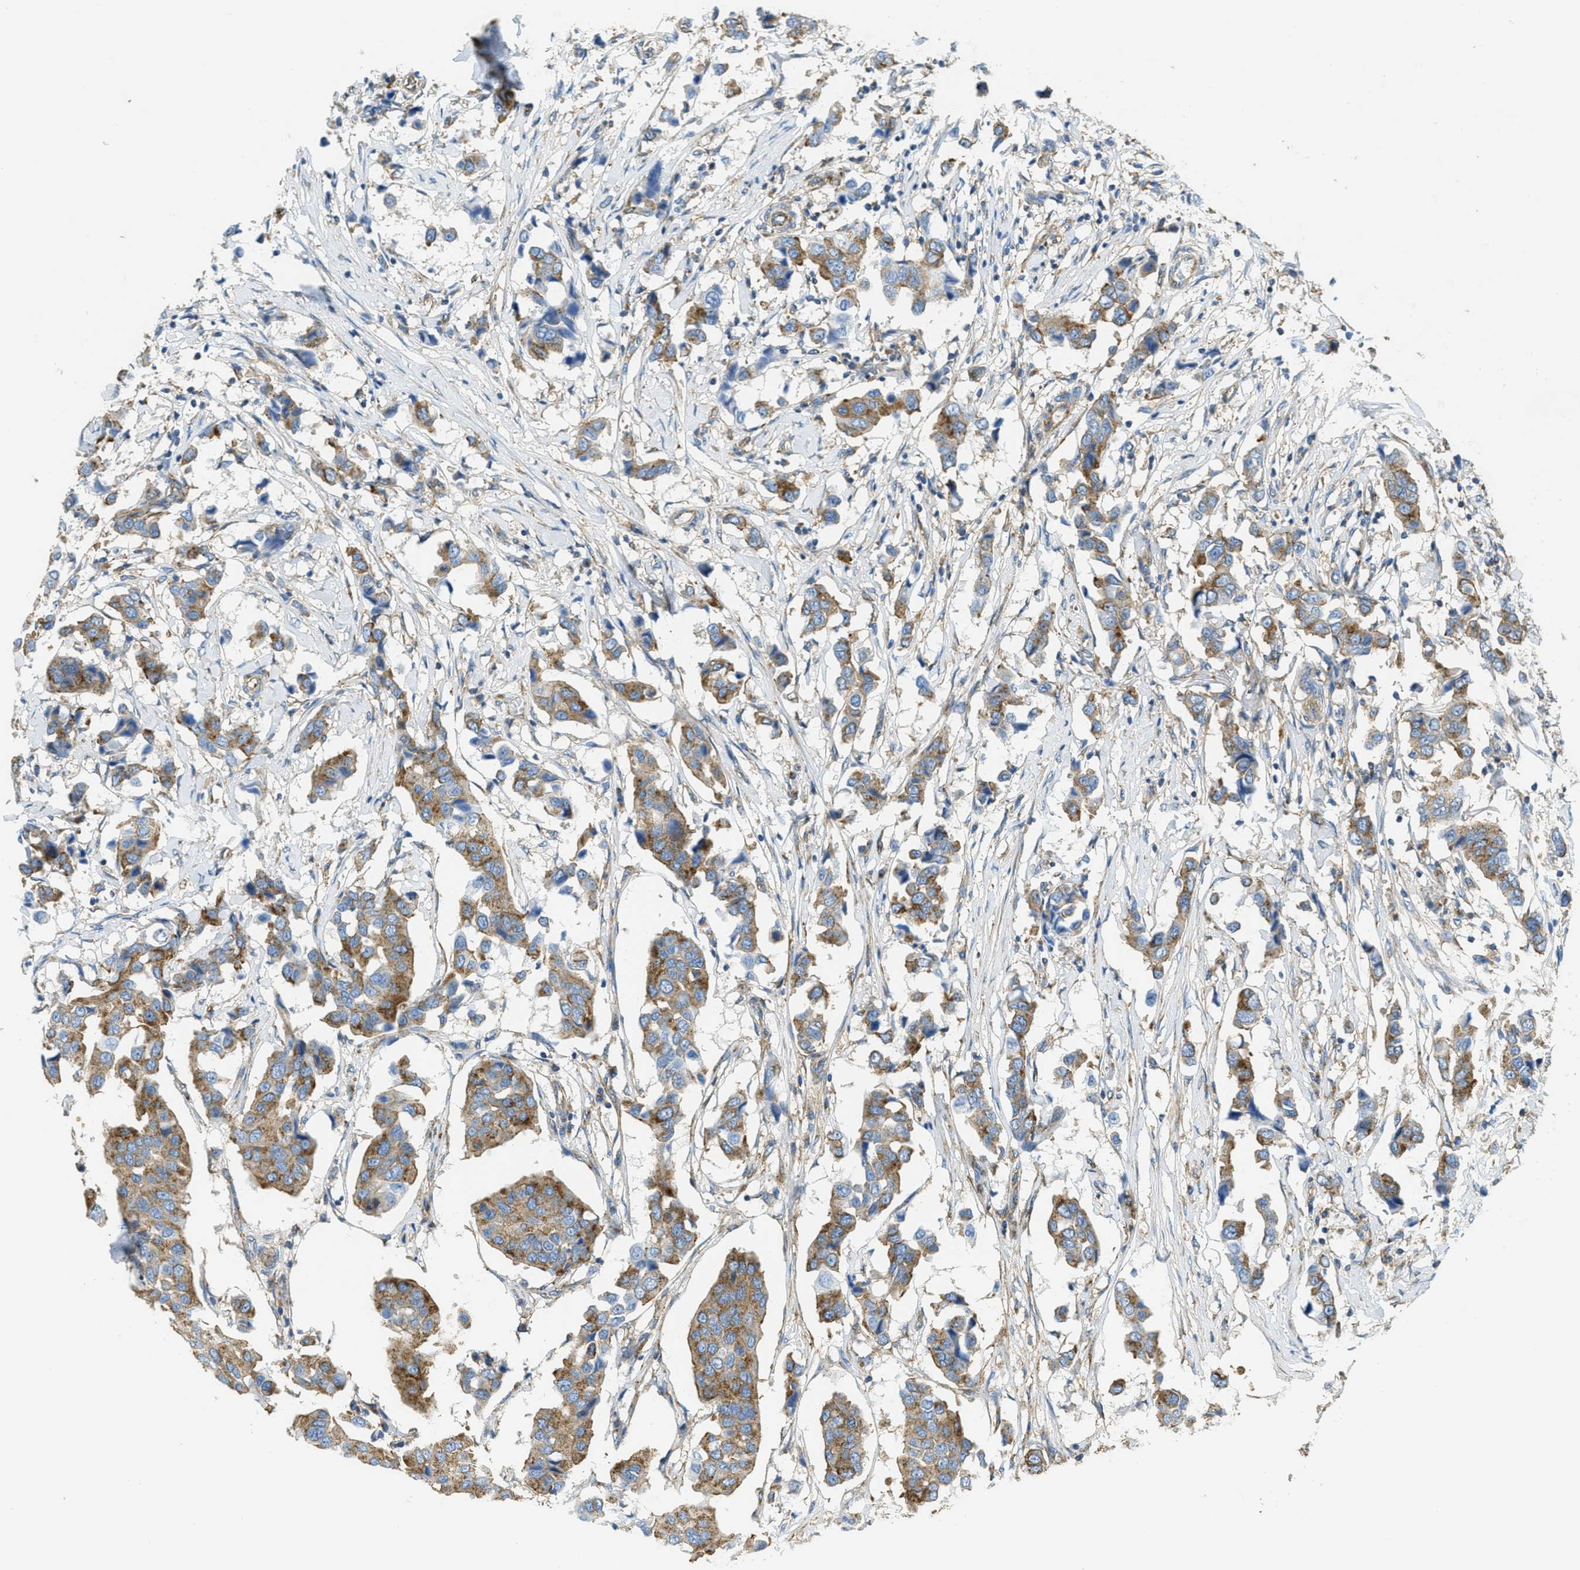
{"staining": {"intensity": "moderate", "quantity": ">75%", "location": "cytoplasmic/membranous"}, "tissue": "breast cancer", "cell_type": "Tumor cells", "image_type": "cancer", "snomed": [{"axis": "morphology", "description": "Duct carcinoma"}, {"axis": "topography", "description": "Breast"}], "caption": "Protein expression analysis of breast cancer (infiltrating ductal carcinoma) reveals moderate cytoplasmic/membranous positivity in approximately >75% of tumor cells.", "gene": "AP2B1", "patient": {"sex": "female", "age": 80}}